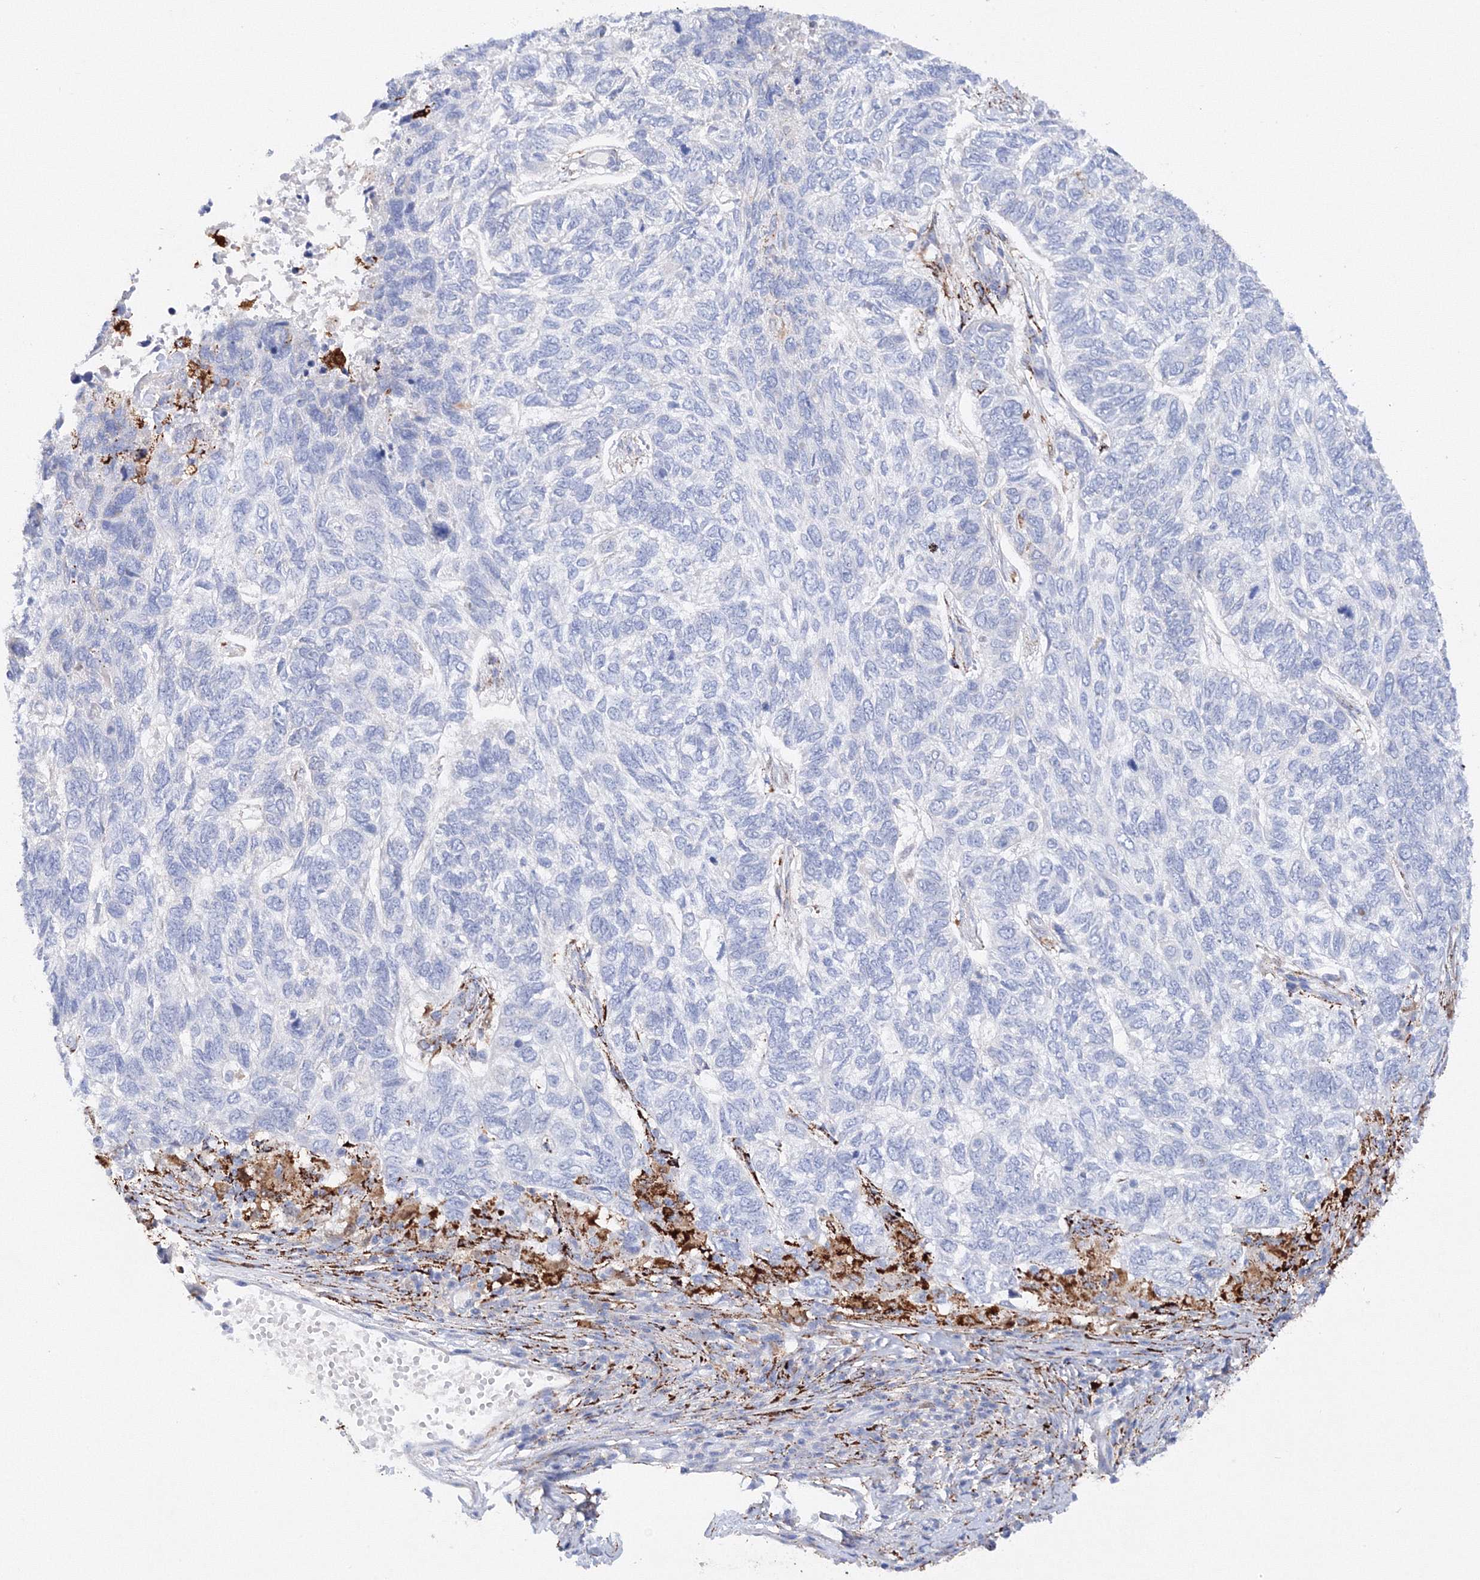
{"staining": {"intensity": "negative", "quantity": "none", "location": "none"}, "tissue": "skin cancer", "cell_type": "Tumor cells", "image_type": "cancer", "snomed": [{"axis": "morphology", "description": "Basal cell carcinoma"}, {"axis": "topography", "description": "Skin"}], "caption": "A micrograph of skin cancer (basal cell carcinoma) stained for a protein shows no brown staining in tumor cells. (Brightfield microscopy of DAB (3,3'-diaminobenzidine) immunohistochemistry (IHC) at high magnification).", "gene": "MERTK", "patient": {"sex": "female", "age": 65}}